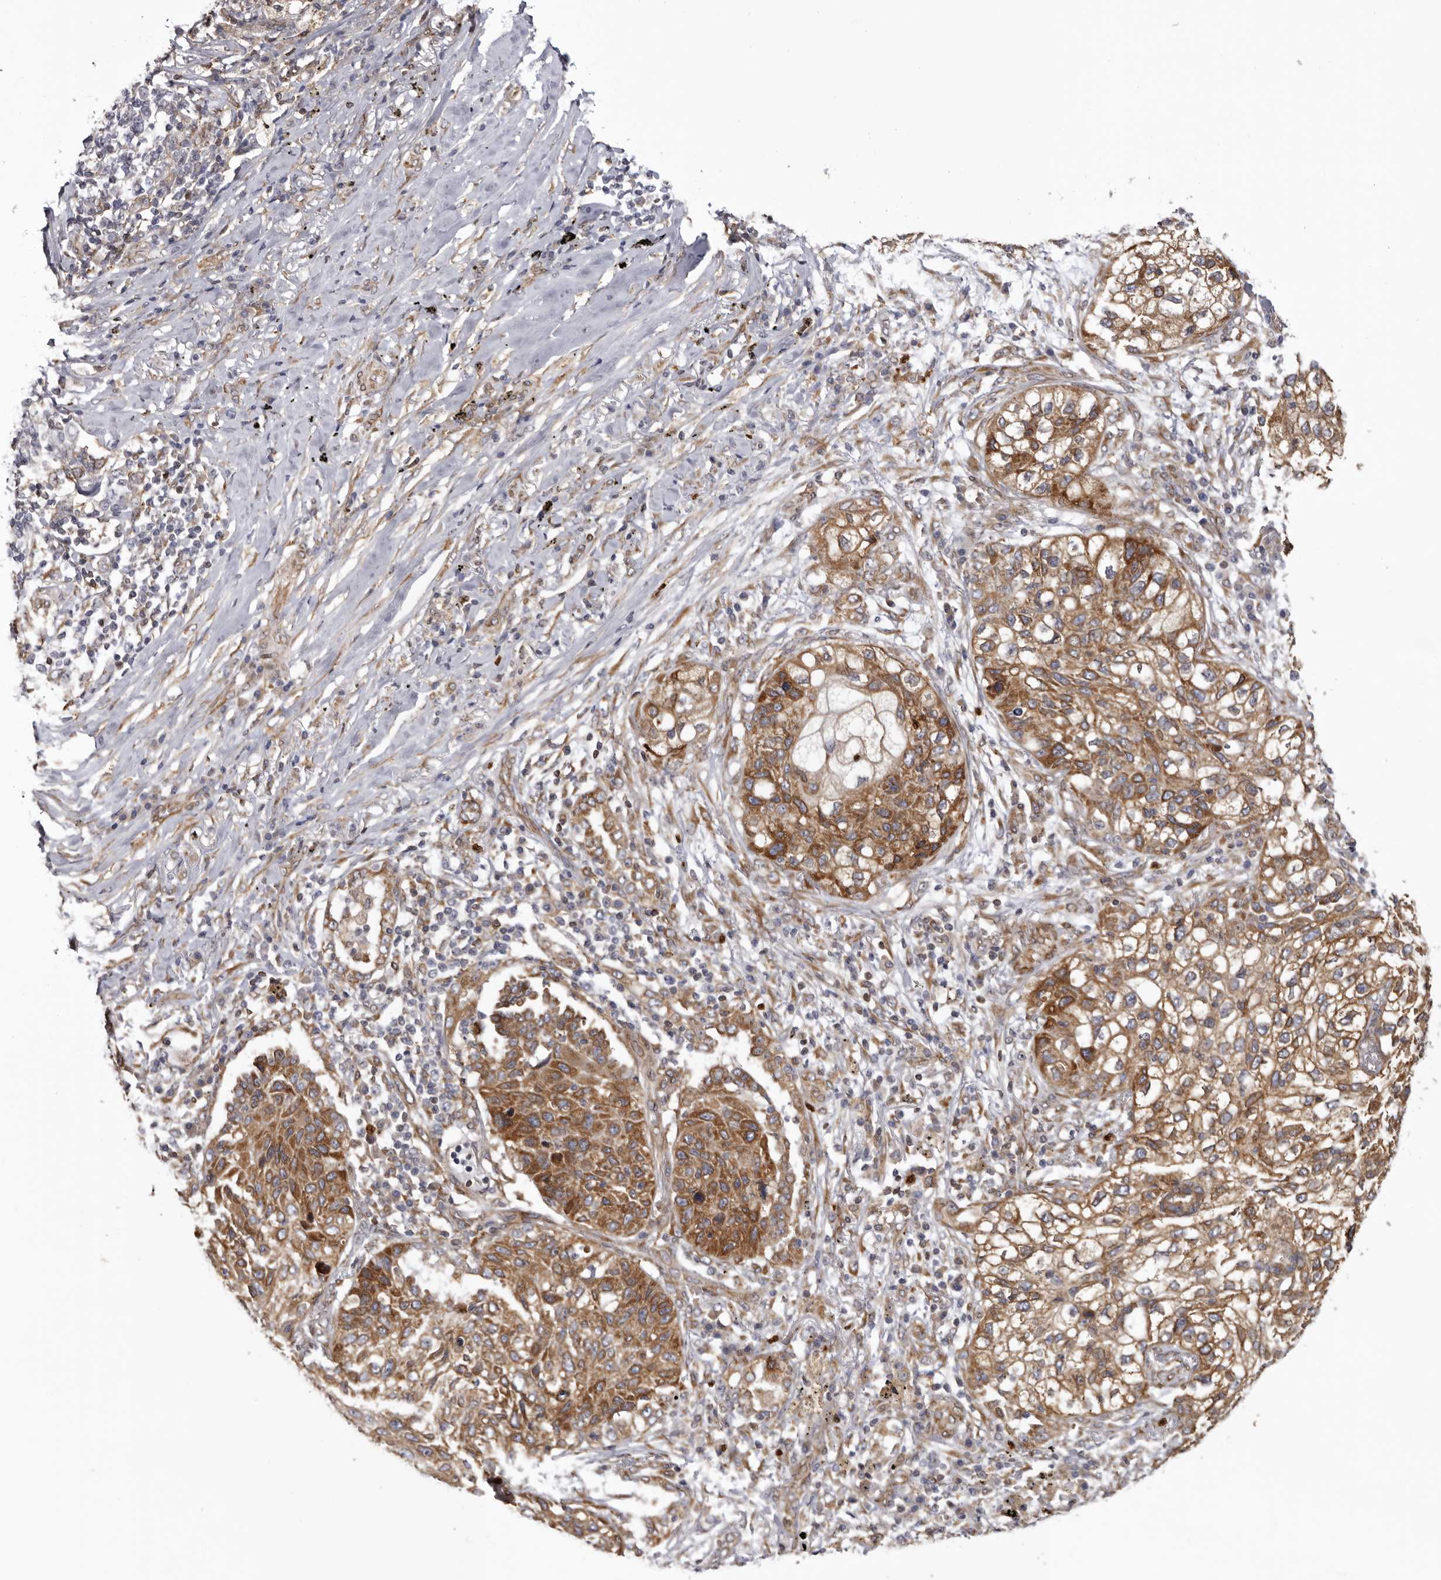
{"staining": {"intensity": "moderate", "quantity": ">75%", "location": "cytoplasmic/membranous"}, "tissue": "lung cancer", "cell_type": "Tumor cells", "image_type": "cancer", "snomed": [{"axis": "morphology", "description": "Squamous cell carcinoma, NOS"}, {"axis": "topography", "description": "Lung"}], "caption": "Protein staining exhibits moderate cytoplasmic/membranous positivity in about >75% of tumor cells in squamous cell carcinoma (lung).", "gene": "C4orf3", "patient": {"sex": "female", "age": 63}}